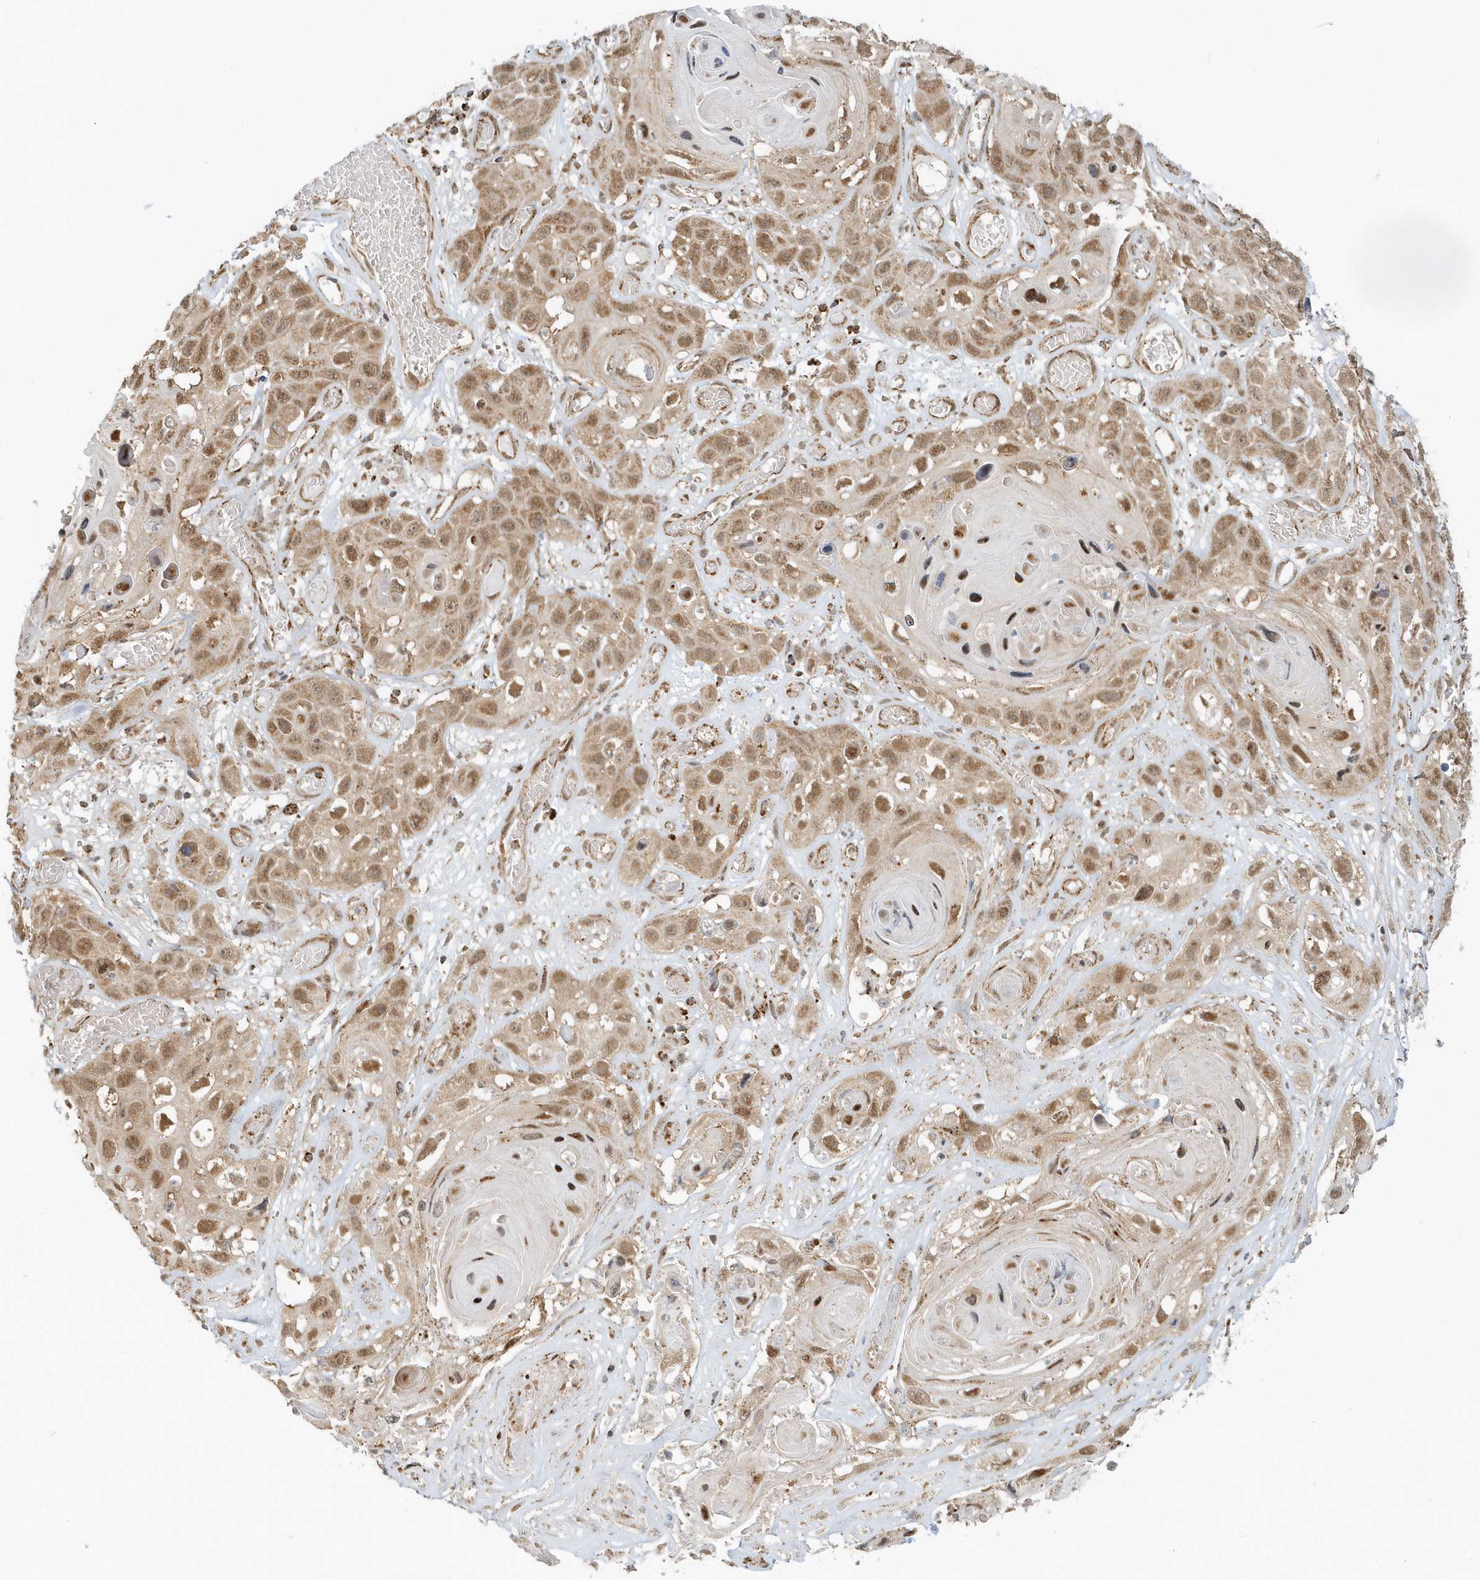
{"staining": {"intensity": "moderate", "quantity": ">75%", "location": "nuclear"}, "tissue": "skin cancer", "cell_type": "Tumor cells", "image_type": "cancer", "snomed": [{"axis": "morphology", "description": "Squamous cell carcinoma, NOS"}, {"axis": "topography", "description": "Skin"}], "caption": "A histopathology image of human squamous cell carcinoma (skin) stained for a protein exhibits moderate nuclear brown staining in tumor cells.", "gene": "PSMD6", "patient": {"sex": "male", "age": 55}}